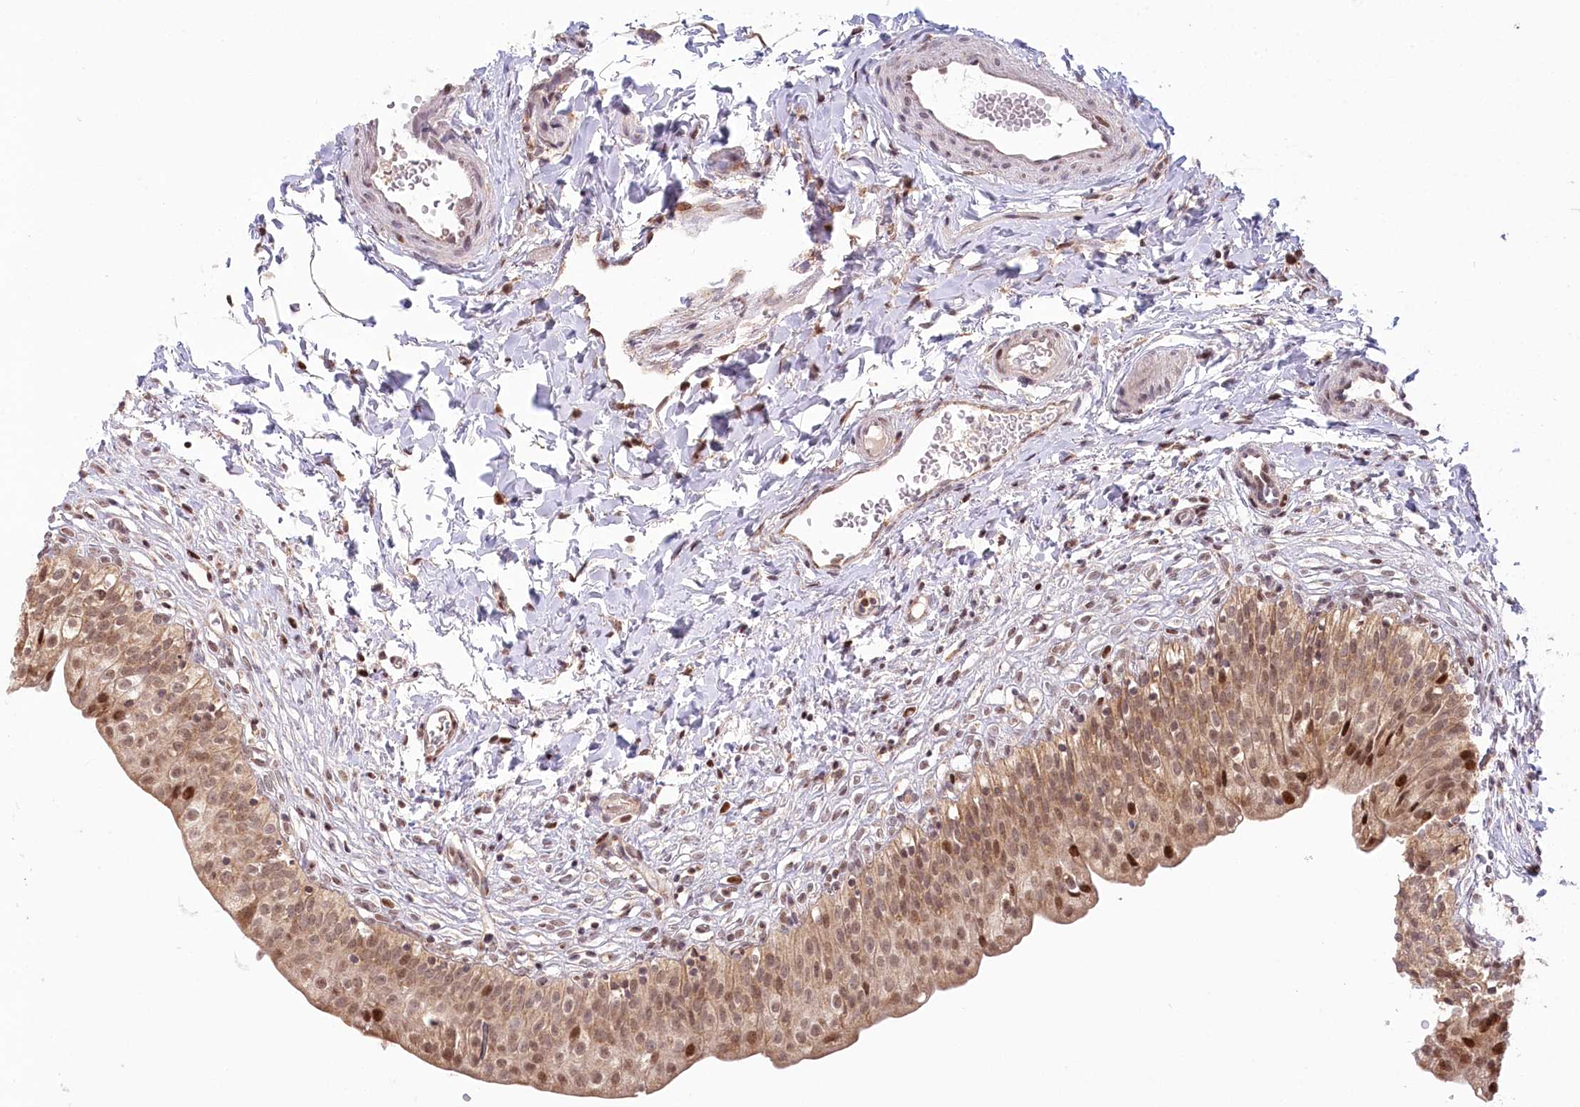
{"staining": {"intensity": "moderate", "quantity": ">75%", "location": "cytoplasmic/membranous,nuclear"}, "tissue": "urinary bladder", "cell_type": "Urothelial cells", "image_type": "normal", "snomed": [{"axis": "morphology", "description": "Normal tissue, NOS"}, {"axis": "topography", "description": "Urinary bladder"}], "caption": "Immunohistochemical staining of benign urinary bladder displays moderate cytoplasmic/membranous,nuclear protein staining in about >75% of urothelial cells.", "gene": "PYURF", "patient": {"sex": "male", "age": 55}}